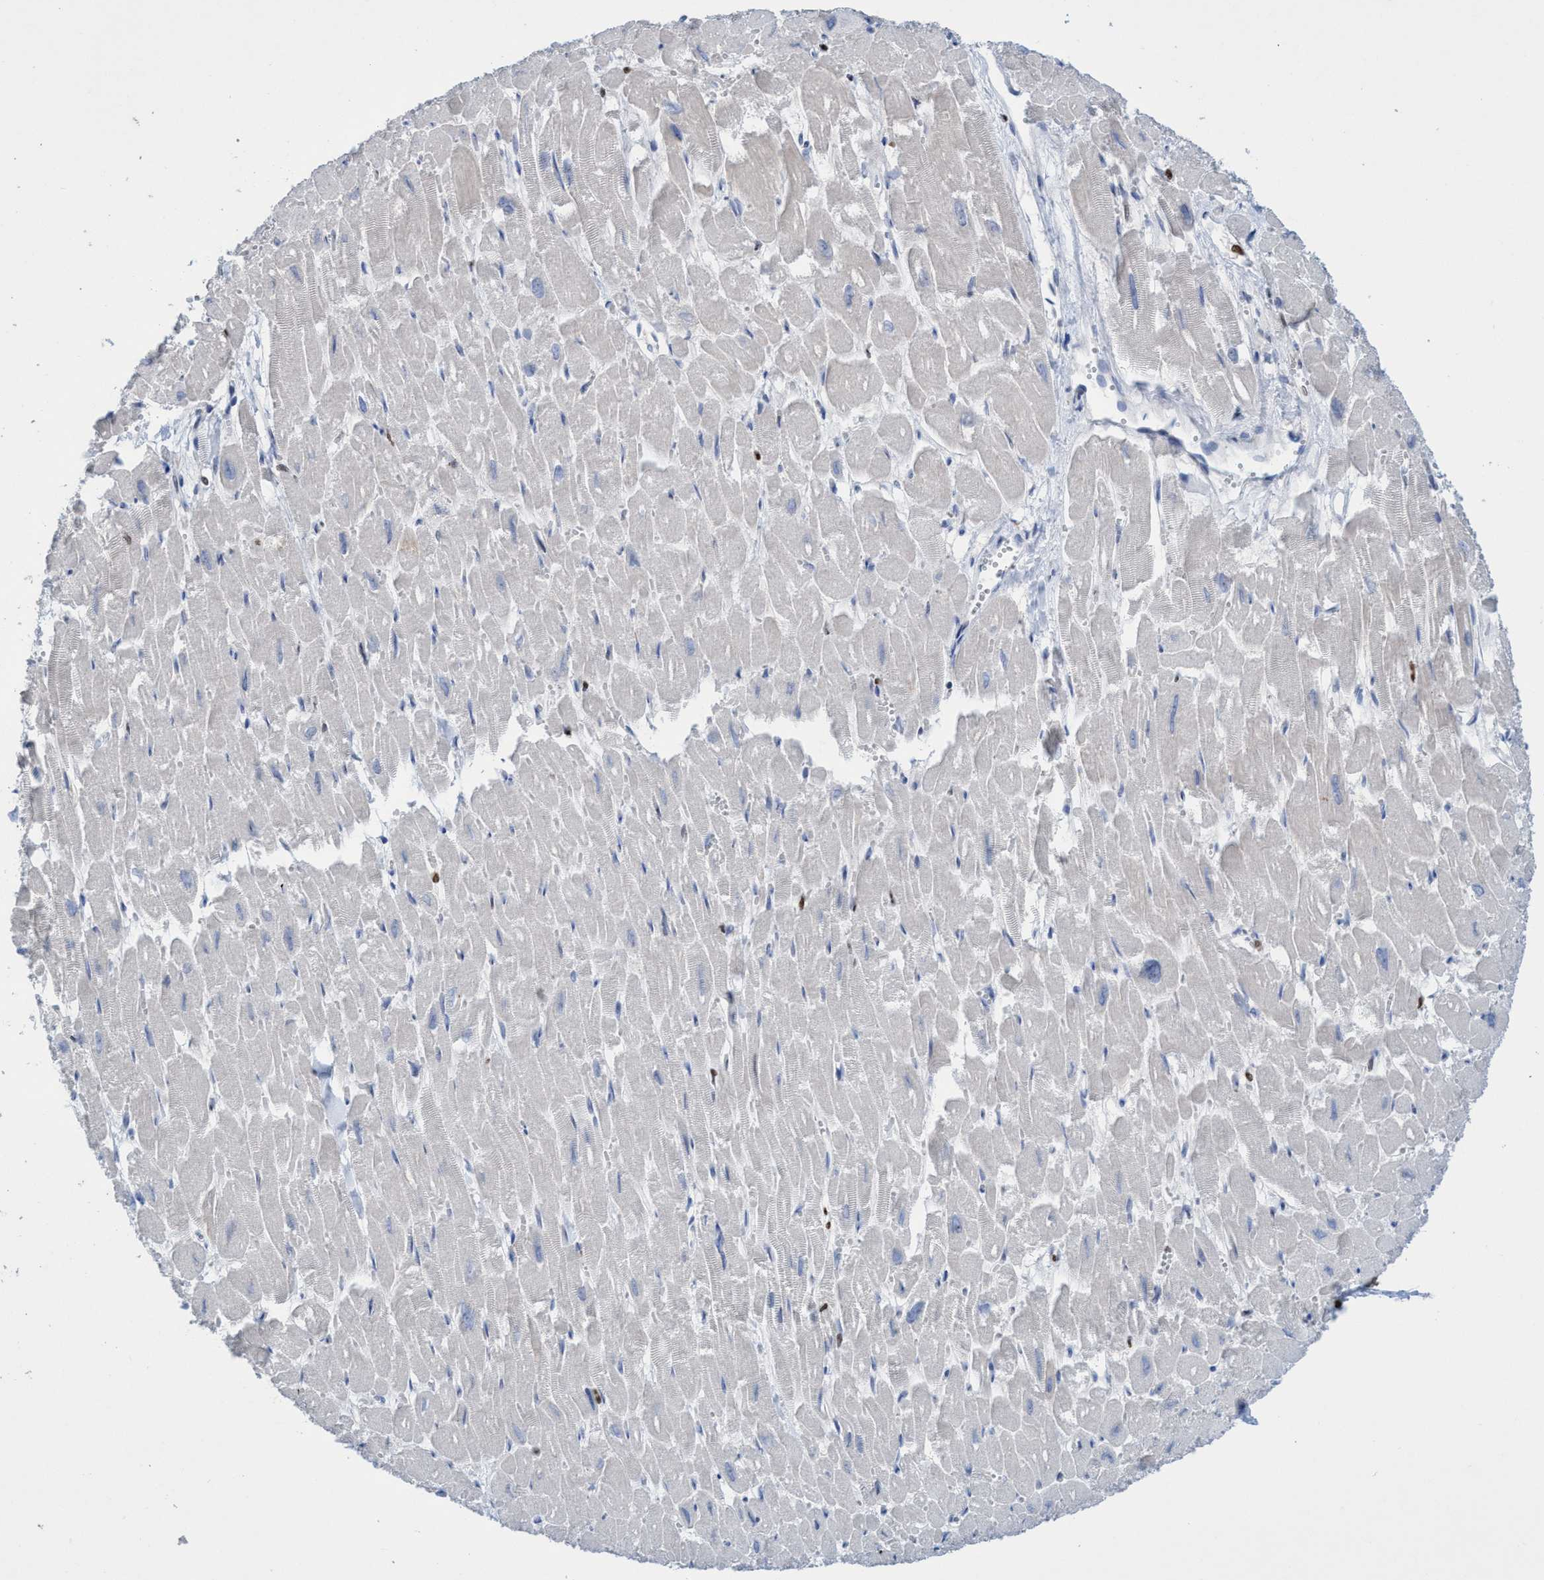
{"staining": {"intensity": "negative", "quantity": "none", "location": "none"}, "tissue": "heart muscle", "cell_type": "Cardiomyocytes", "image_type": "normal", "snomed": [{"axis": "morphology", "description": "Normal tissue, NOS"}, {"axis": "topography", "description": "Heart"}], "caption": "High magnification brightfield microscopy of unremarkable heart muscle stained with DAB (brown) and counterstained with hematoxylin (blue): cardiomyocytes show no significant expression. (Stains: DAB immunohistochemistry with hematoxylin counter stain, Microscopy: brightfield microscopy at high magnification).", "gene": "CBX2", "patient": {"sex": "male", "age": 54}}